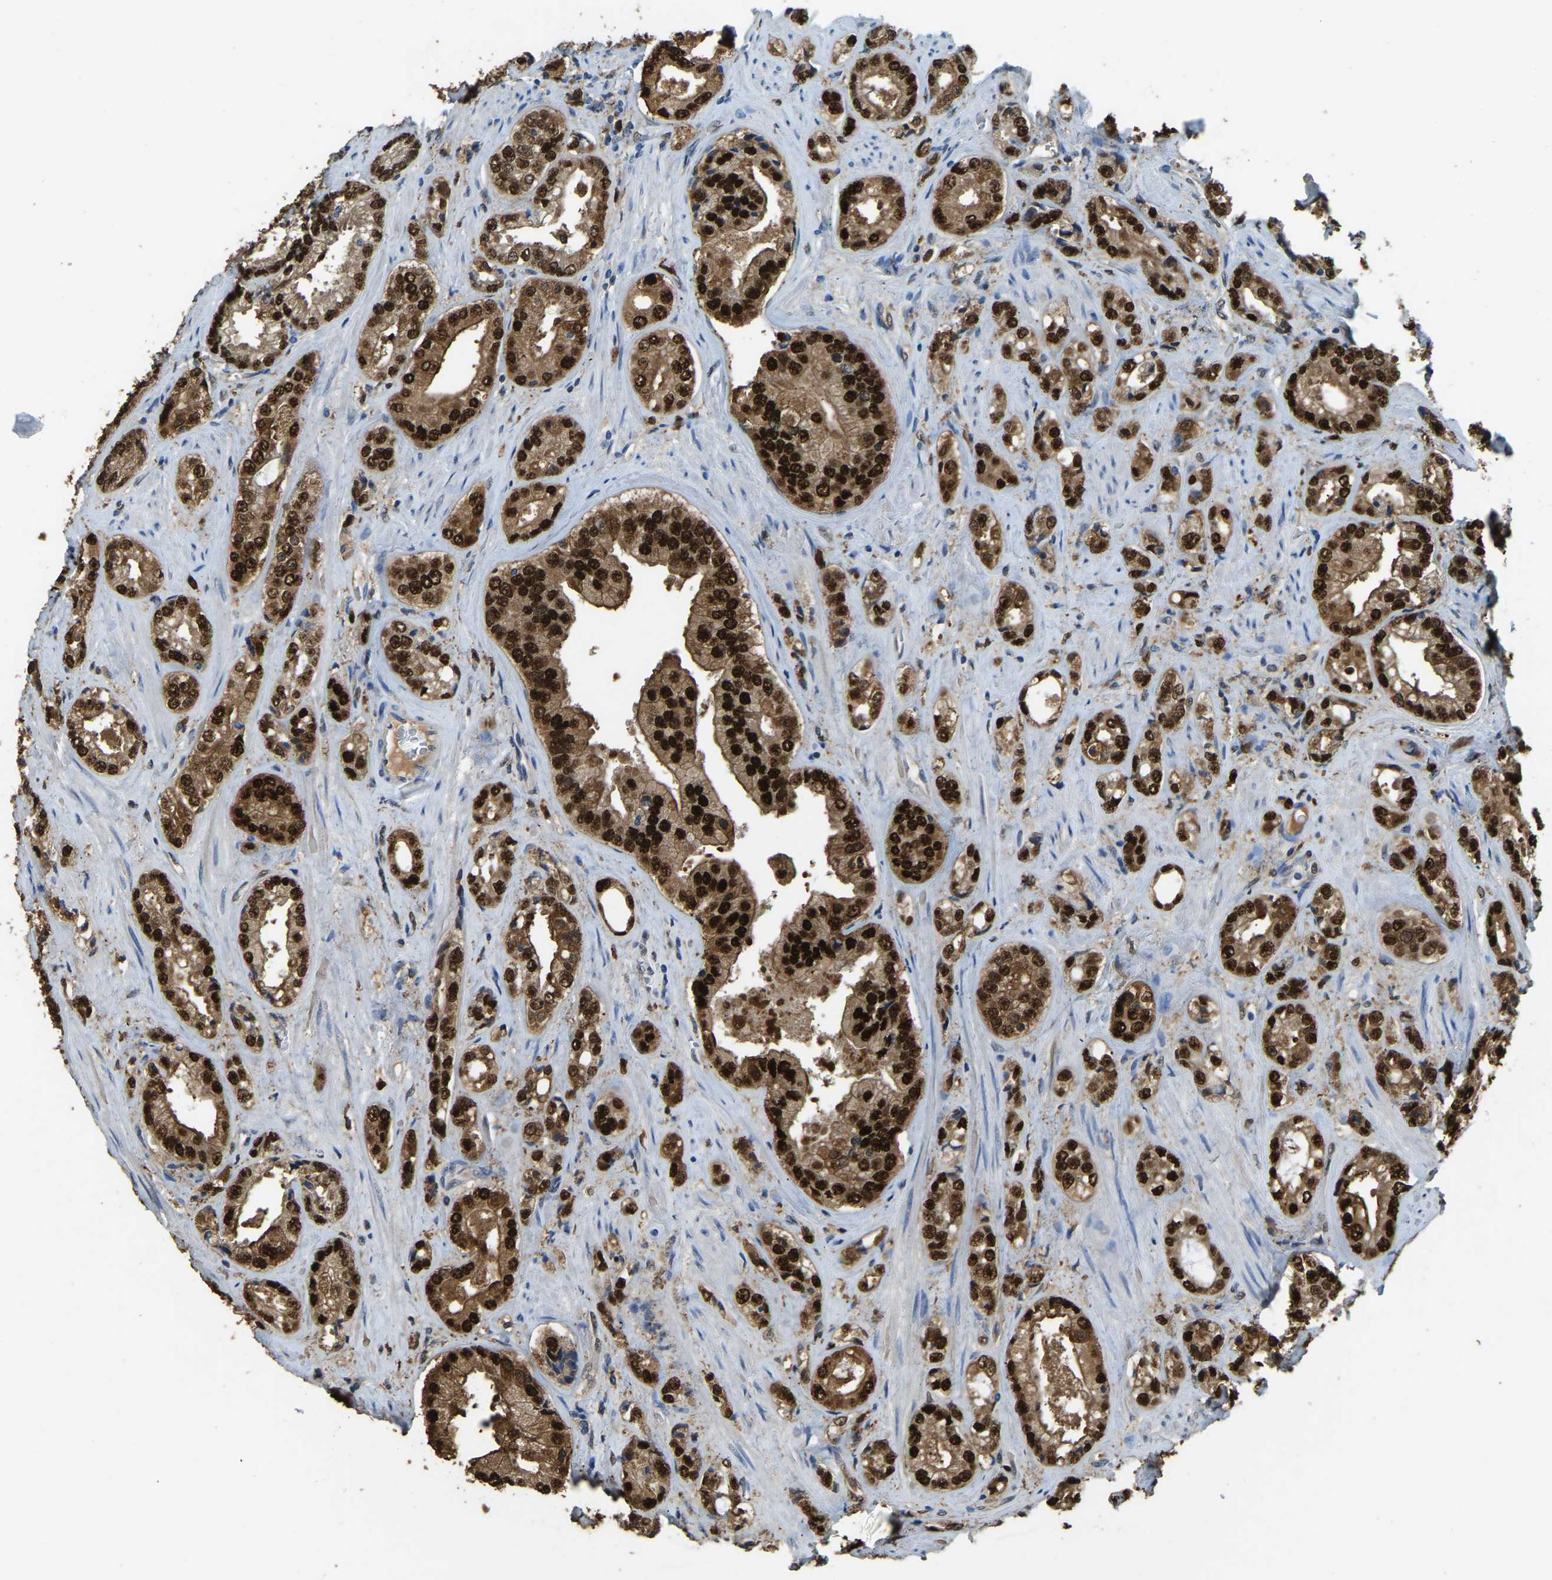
{"staining": {"intensity": "strong", "quantity": ">75%", "location": "cytoplasmic/membranous,nuclear"}, "tissue": "prostate cancer", "cell_type": "Tumor cells", "image_type": "cancer", "snomed": [{"axis": "morphology", "description": "Adenocarcinoma, High grade"}, {"axis": "topography", "description": "Prostate"}], "caption": "Immunohistochemical staining of human adenocarcinoma (high-grade) (prostate) exhibits high levels of strong cytoplasmic/membranous and nuclear positivity in about >75% of tumor cells.", "gene": "NANS", "patient": {"sex": "male", "age": 61}}